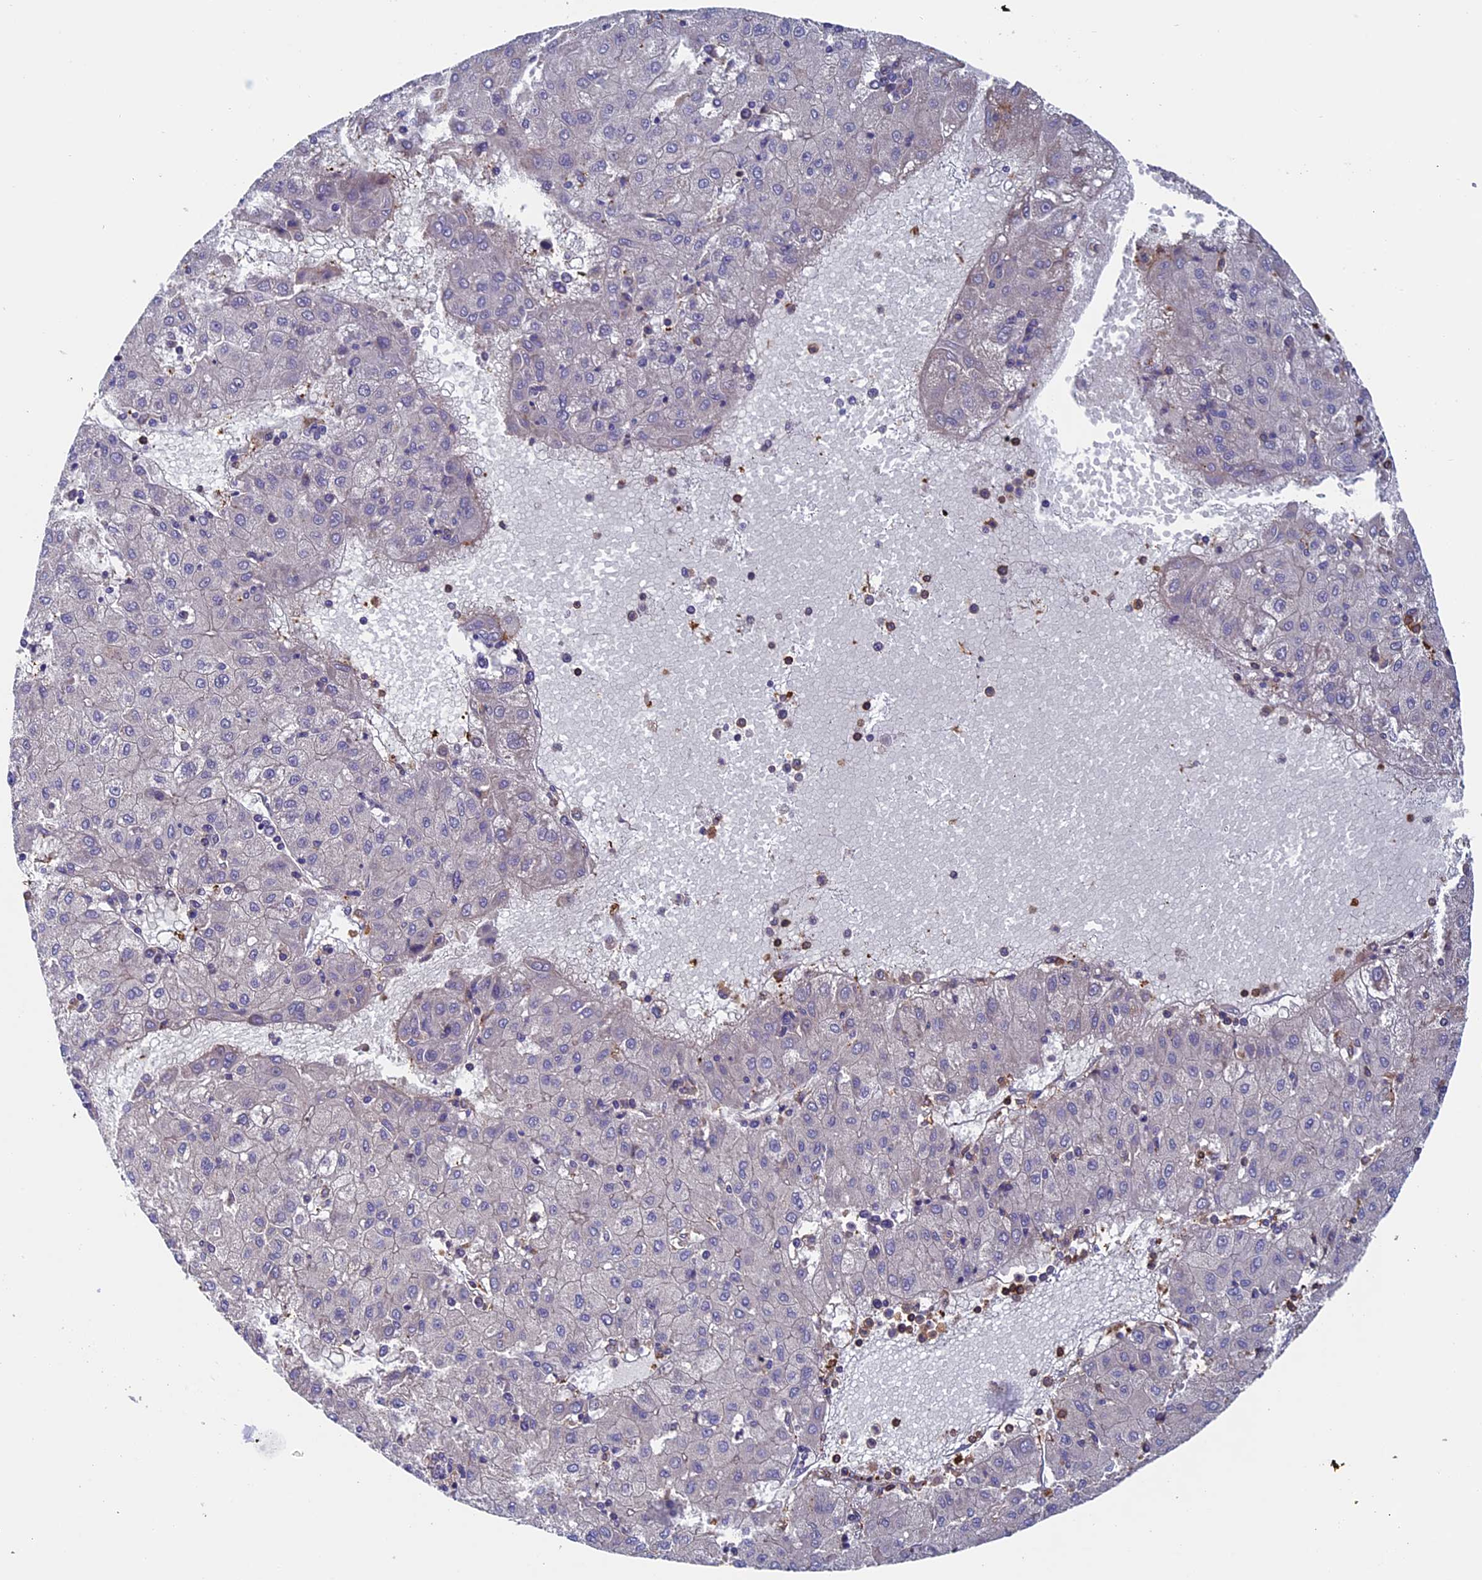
{"staining": {"intensity": "negative", "quantity": "none", "location": "none"}, "tissue": "liver cancer", "cell_type": "Tumor cells", "image_type": "cancer", "snomed": [{"axis": "morphology", "description": "Carcinoma, Hepatocellular, NOS"}, {"axis": "topography", "description": "Liver"}], "caption": "There is no significant staining in tumor cells of liver cancer (hepatocellular carcinoma).", "gene": "ADAT1", "patient": {"sex": "male", "age": 72}}